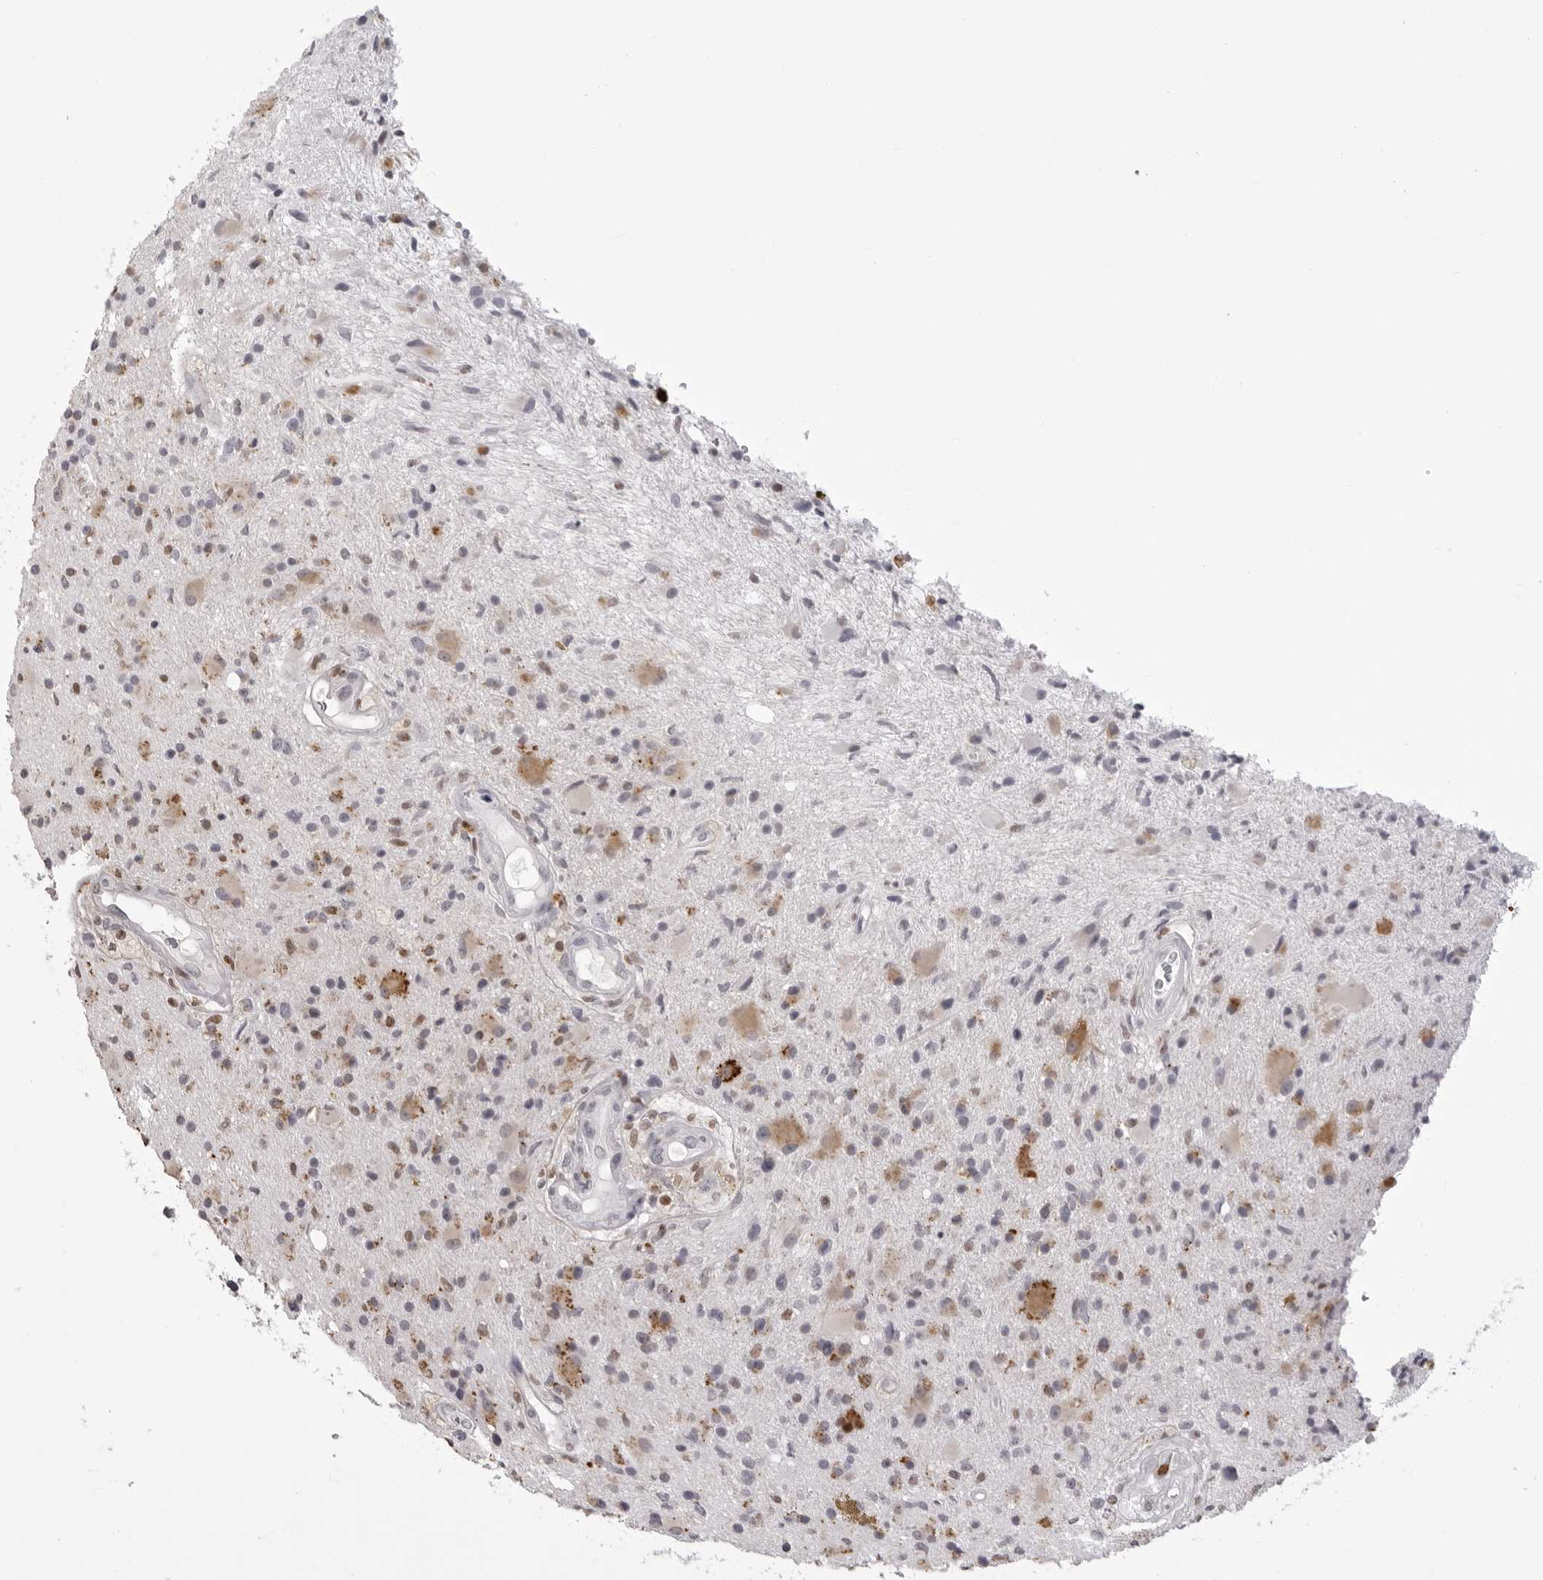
{"staining": {"intensity": "weak", "quantity": "<25%", "location": "cytoplasmic/membranous"}, "tissue": "glioma", "cell_type": "Tumor cells", "image_type": "cancer", "snomed": [{"axis": "morphology", "description": "Glioma, malignant, High grade"}, {"axis": "topography", "description": "Brain"}], "caption": "The immunohistochemistry (IHC) micrograph has no significant expression in tumor cells of high-grade glioma (malignant) tissue.", "gene": "IL31", "patient": {"sex": "male", "age": 33}}